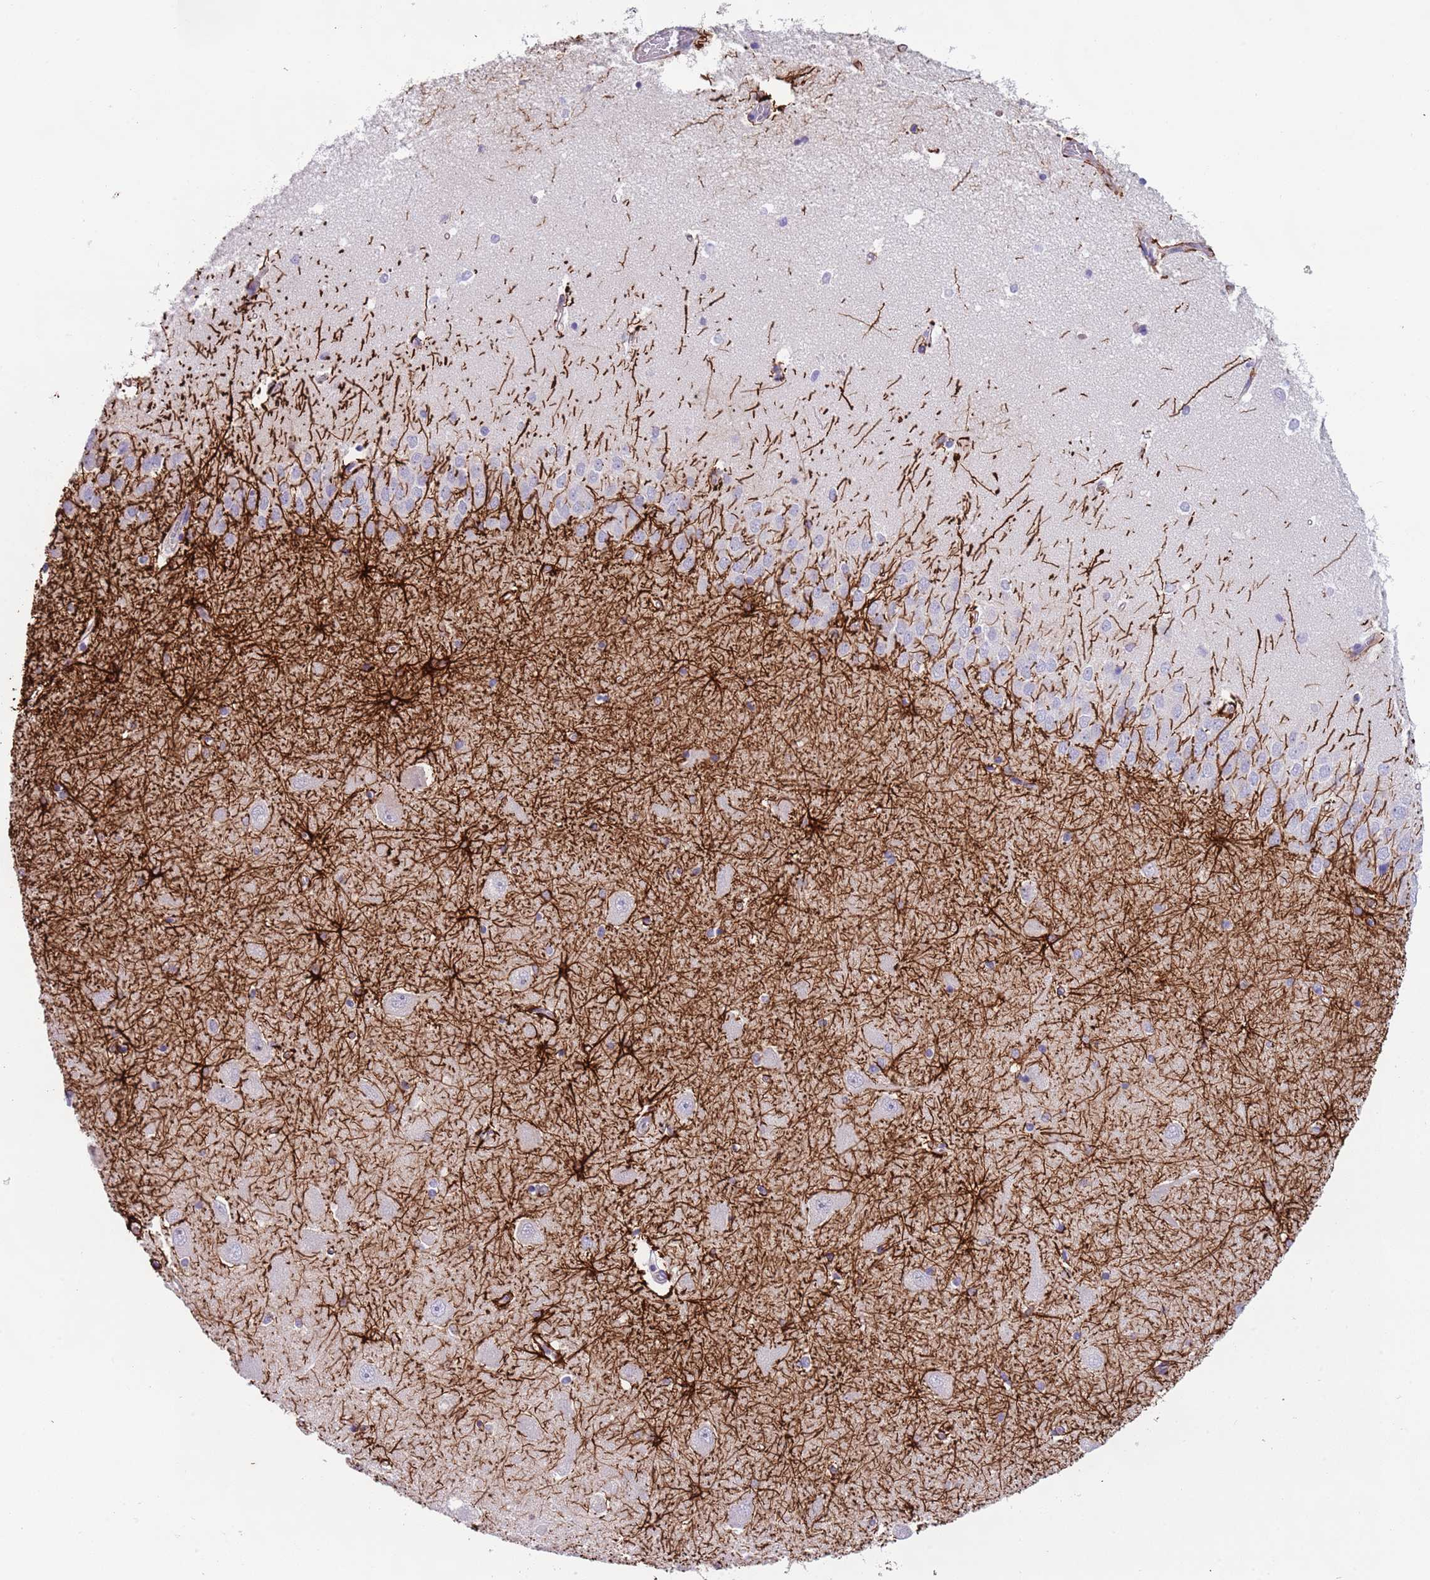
{"staining": {"intensity": "strong", "quantity": "25%-75%", "location": "cytoplasmic/membranous"}, "tissue": "hippocampus", "cell_type": "Glial cells", "image_type": "normal", "snomed": [{"axis": "morphology", "description": "Normal tissue, NOS"}, {"axis": "topography", "description": "Hippocampus"}], "caption": "High-power microscopy captured an immunohistochemistry micrograph of unremarkable hippocampus, revealing strong cytoplasmic/membranous positivity in about 25%-75% of glial cells.", "gene": "LRRN3", "patient": {"sex": "male", "age": 45}}